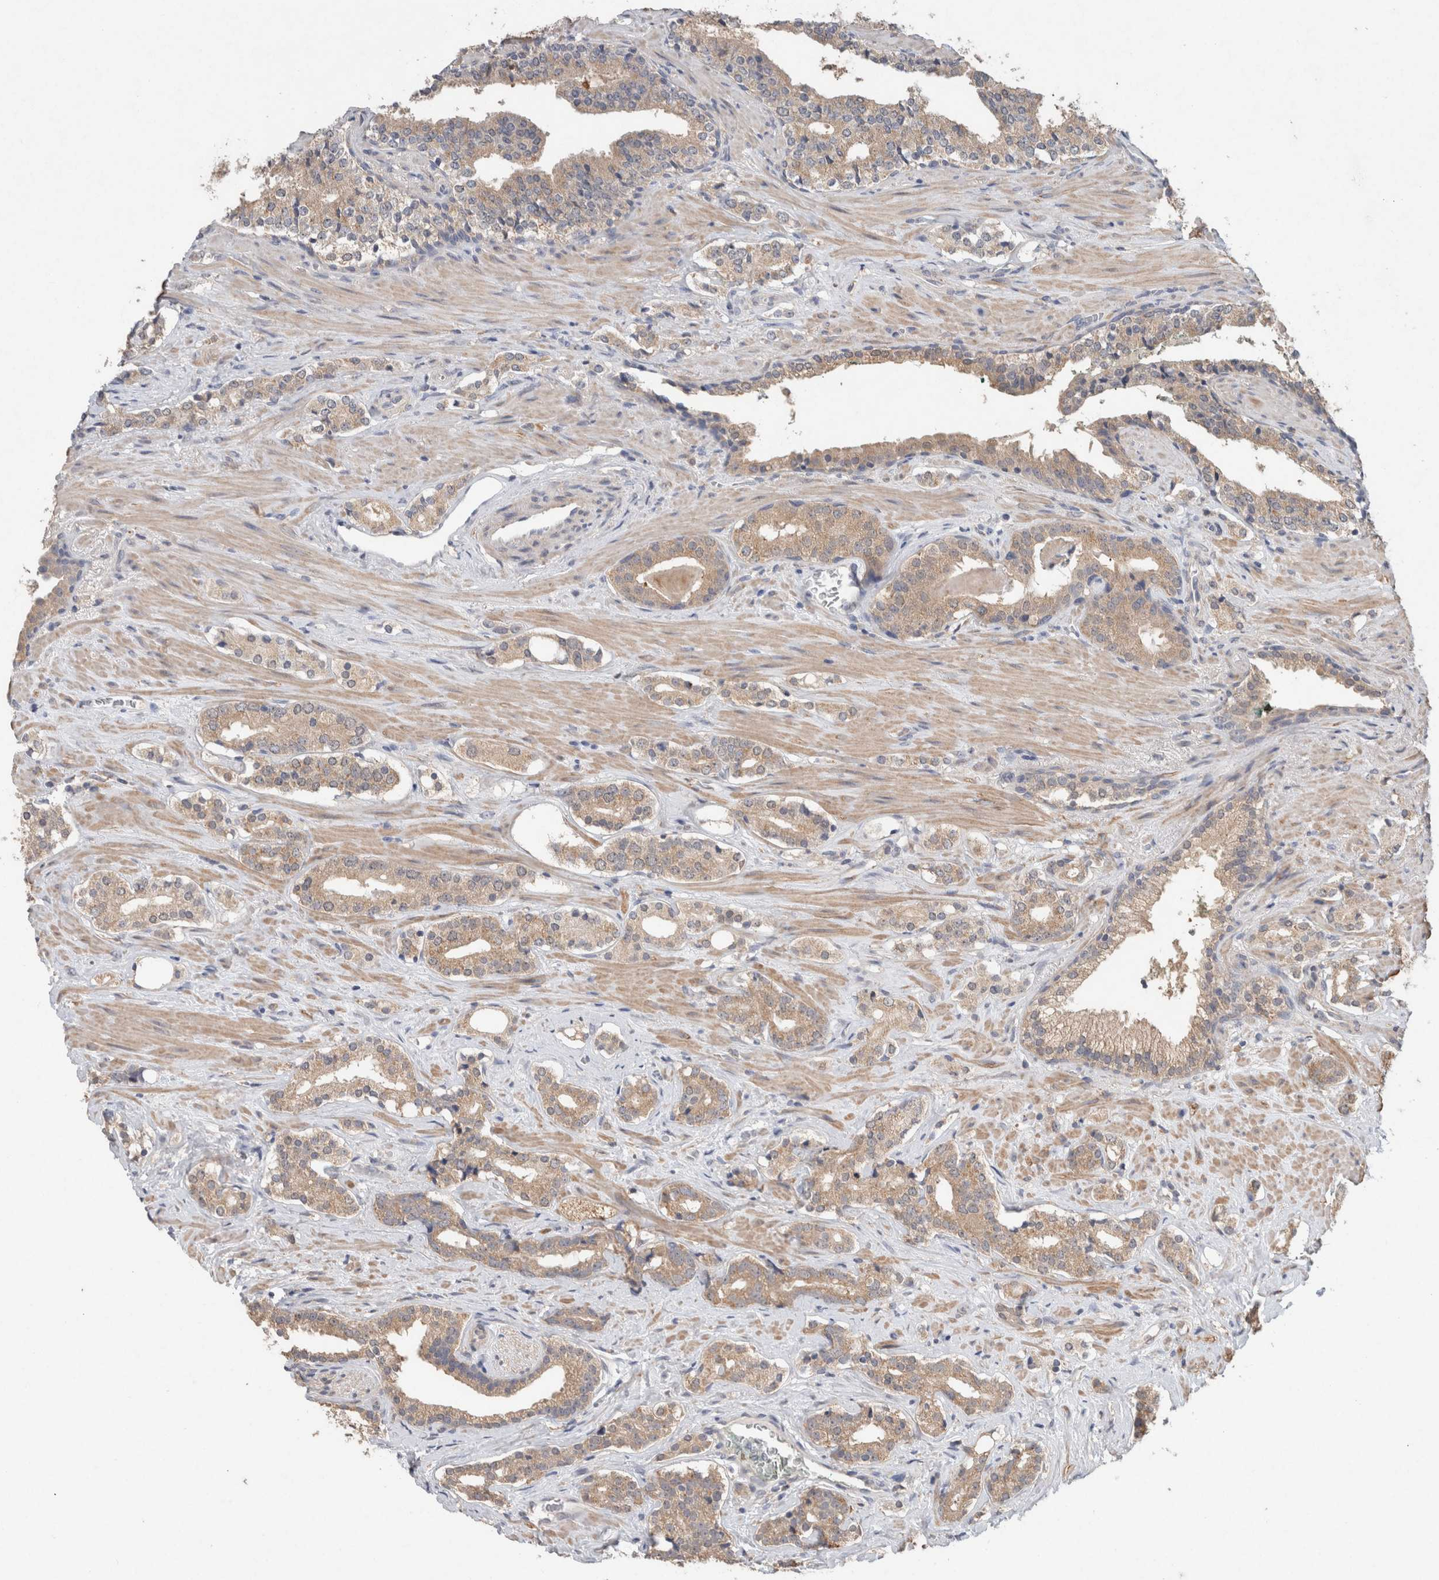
{"staining": {"intensity": "moderate", "quantity": ">75%", "location": "cytoplasmic/membranous"}, "tissue": "prostate cancer", "cell_type": "Tumor cells", "image_type": "cancer", "snomed": [{"axis": "morphology", "description": "Adenocarcinoma, High grade"}, {"axis": "topography", "description": "Prostate"}], "caption": "Protein staining reveals moderate cytoplasmic/membranous expression in approximately >75% of tumor cells in adenocarcinoma (high-grade) (prostate). (DAB IHC with brightfield microscopy, high magnification).", "gene": "RAB14", "patient": {"sex": "male", "age": 71}}